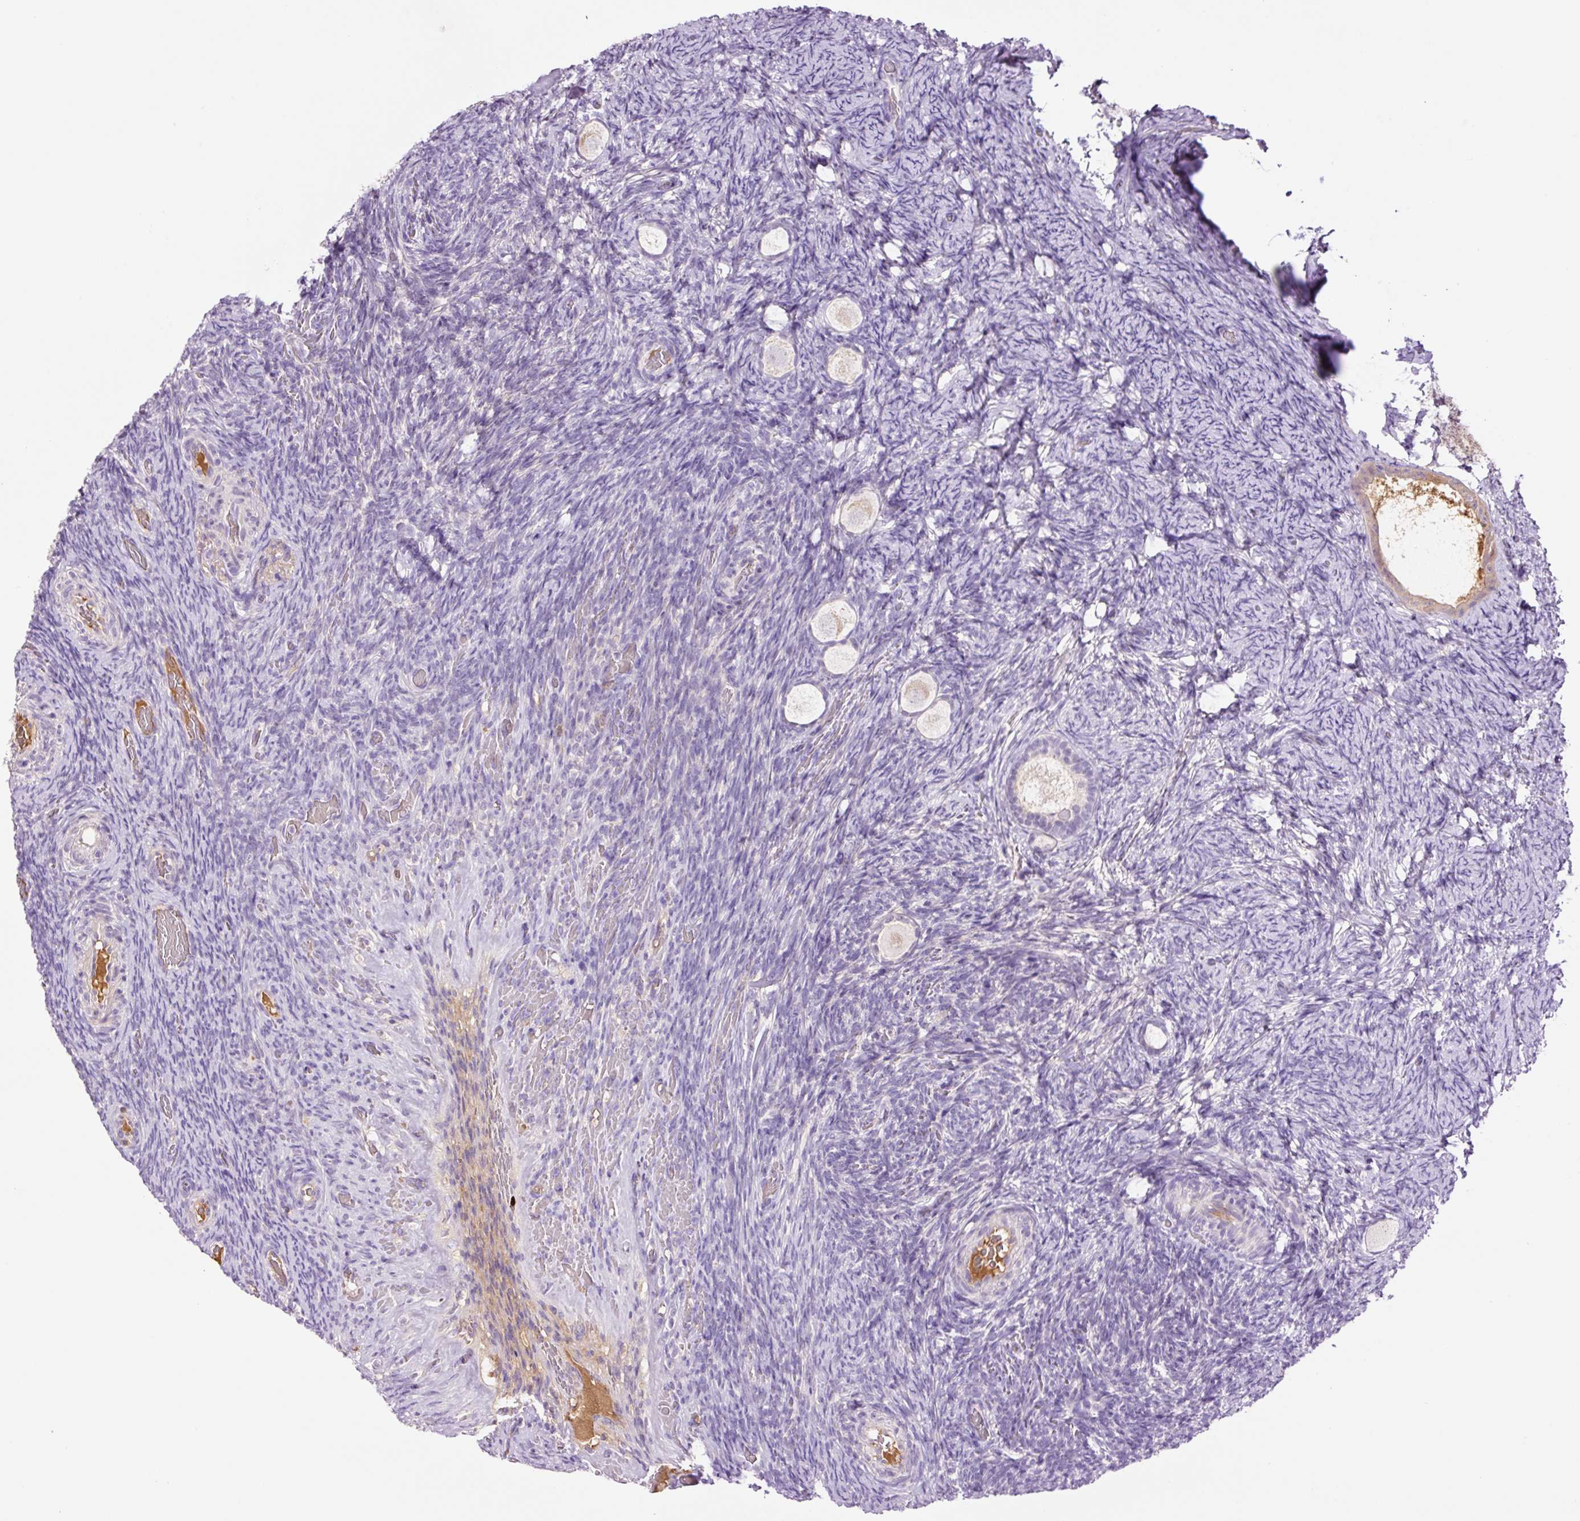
{"staining": {"intensity": "negative", "quantity": "none", "location": "none"}, "tissue": "ovary", "cell_type": "Follicle cells", "image_type": "normal", "snomed": [{"axis": "morphology", "description": "Normal tissue, NOS"}, {"axis": "topography", "description": "Ovary"}], "caption": "DAB (3,3'-diaminobenzidine) immunohistochemical staining of normal human ovary reveals no significant staining in follicle cells. (Stains: DAB IHC with hematoxylin counter stain, Microscopy: brightfield microscopy at high magnification).", "gene": "DPPA4", "patient": {"sex": "female", "age": 34}}